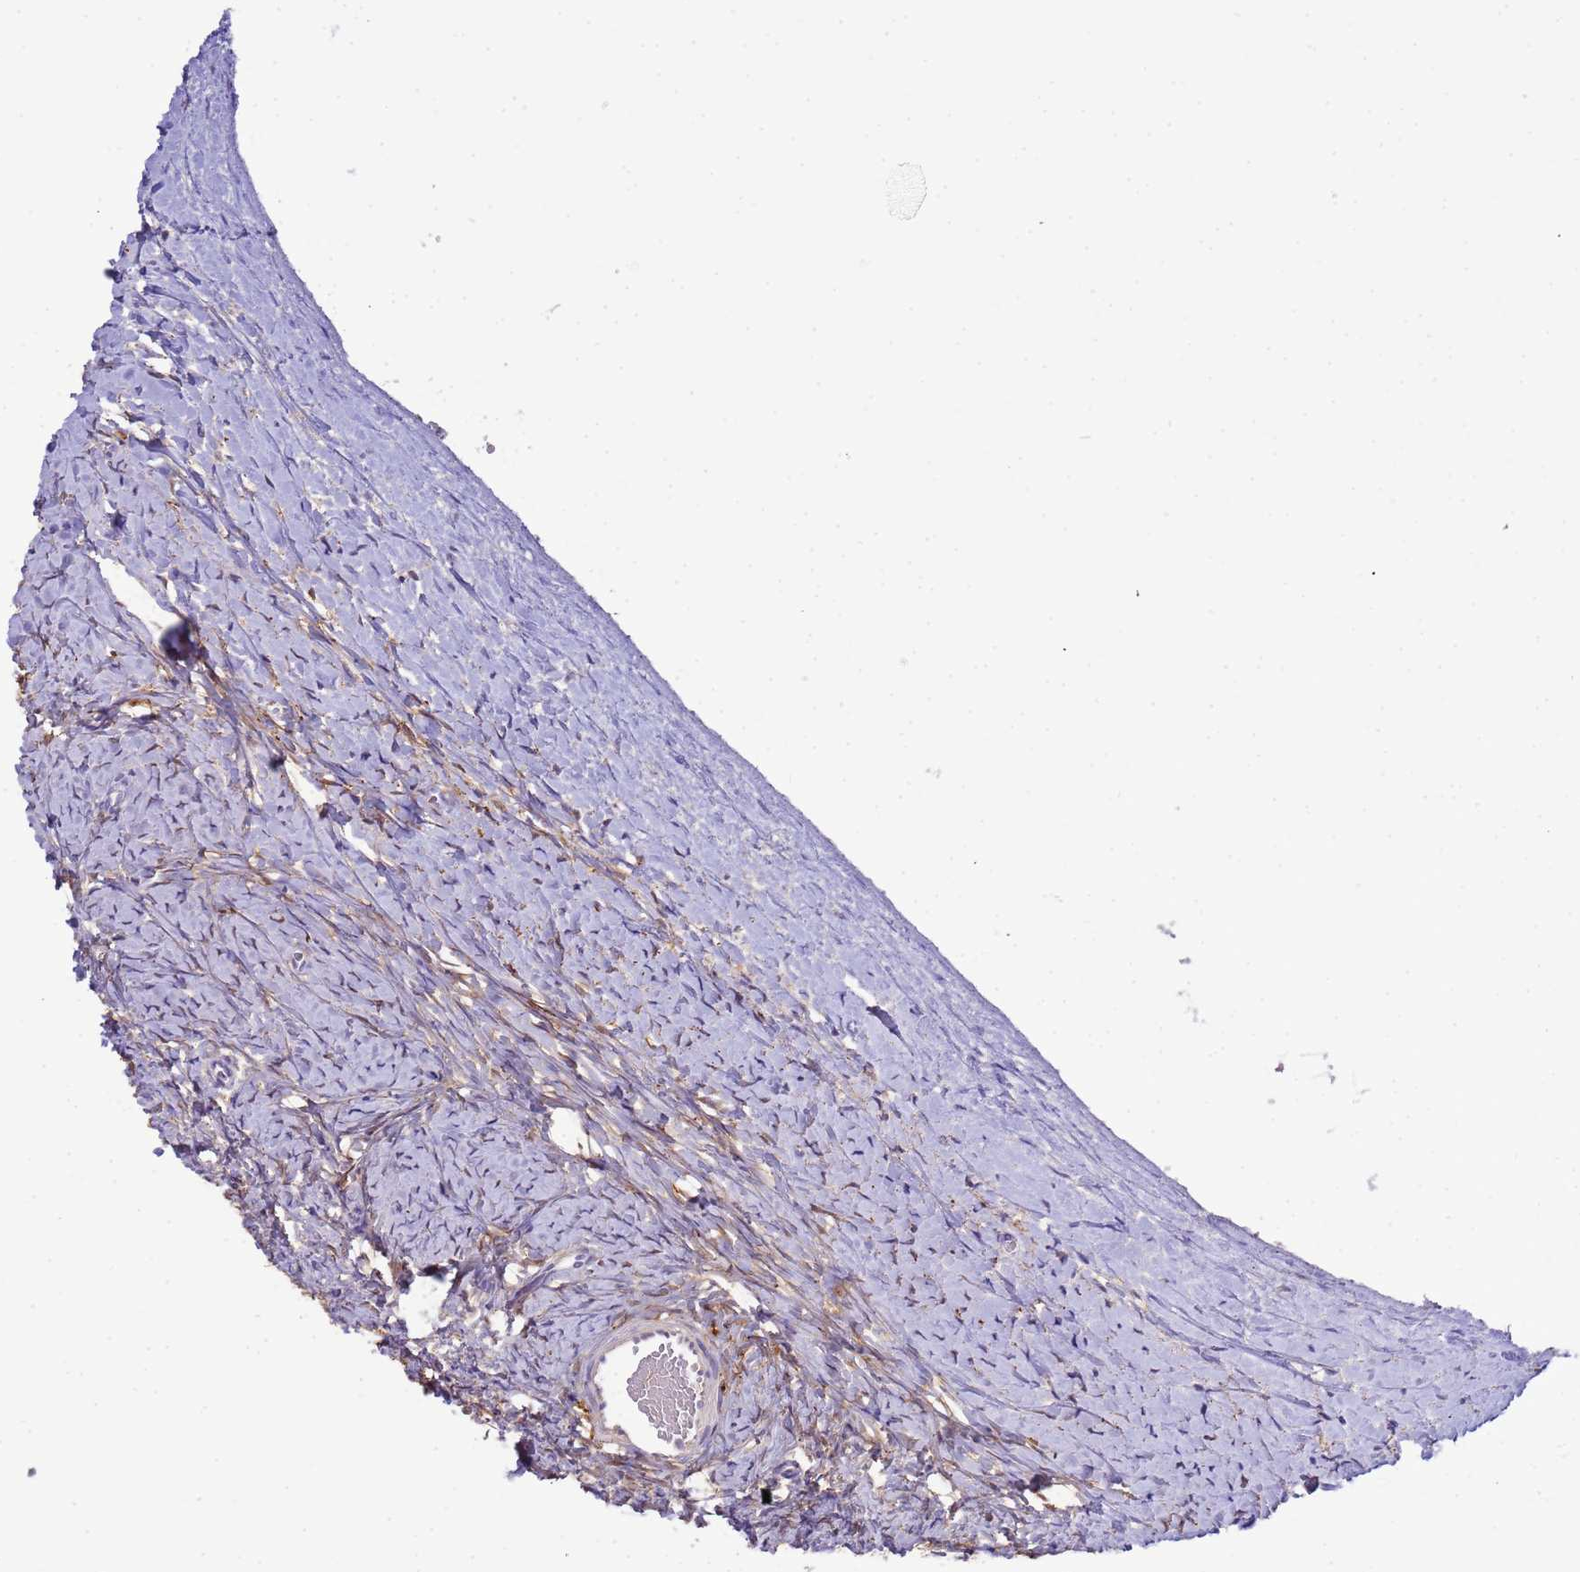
{"staining": {"intensity": "moderate", "quantity": "<25%", "location": "nuclear"}, "tissue": "ovary", "cell_type": "Ovarian stroma cells", "image_type": "normal", "snomed": [{"axis": "morphology", "description": "Normal tissue, NOS"}, {"axis": "morphology", "description": "Developmental malformation"}, {"axis": "topography", "description": "Ovary"}], "caption": "Immunohistochemical staining of benign human ovary displays <25% levels of moderate nuclear protein positivity in about <25% of ovarian stroma cells.", "gene": "PLCXD3", "patient": {"sex": "female", "age": 39}}